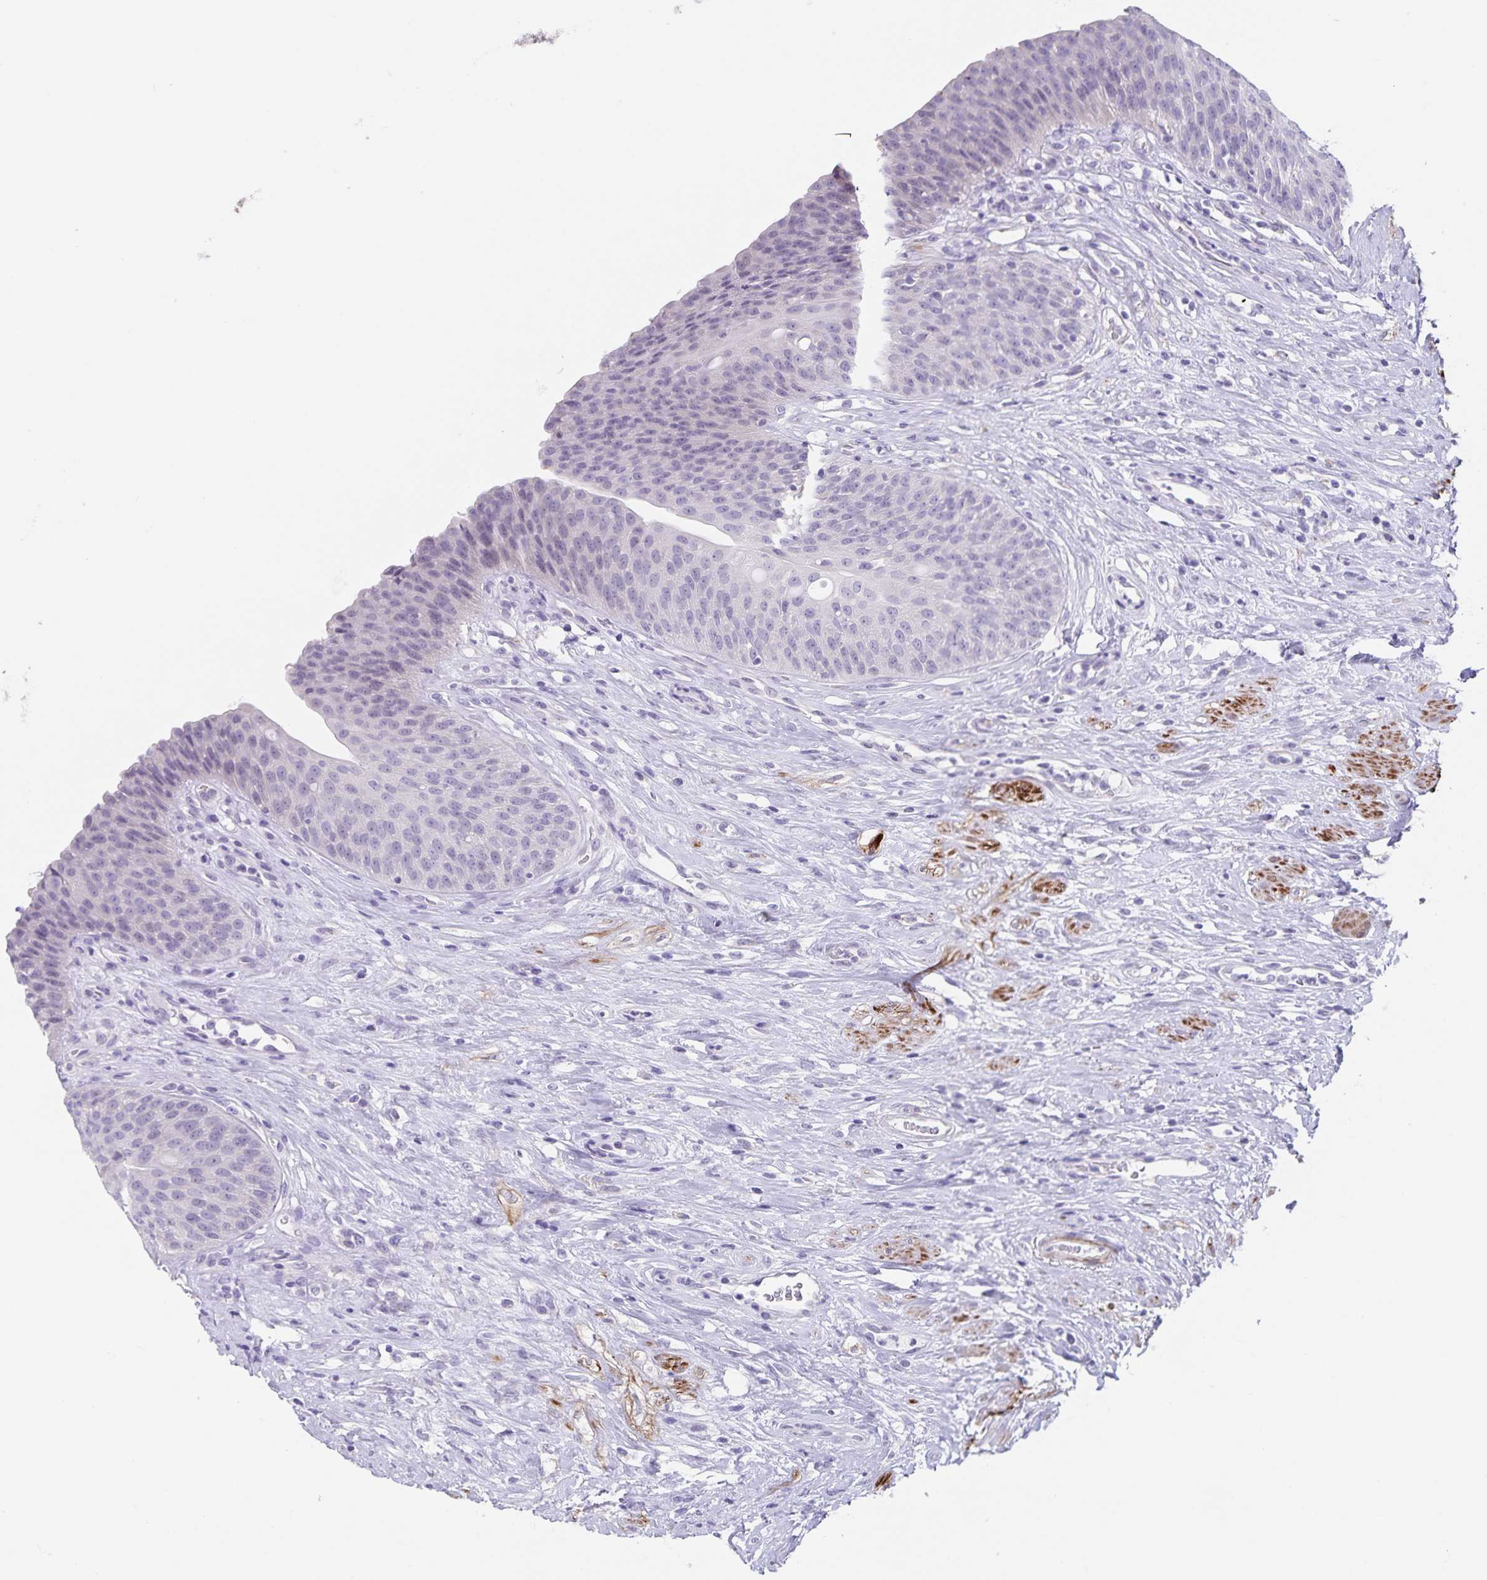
{"staining": {"intensity": "negative", "quantity": "none", "location": "none"}, "tissue": "urinary bladder", "cell_type": "Urothelial cells", "image_type": "normal", "snomed": [{"axis": "morphology", "description": "Normal tissue, NOS"}, {"axis": "topography", "description": "Urinary bladder"}], "caption": "DAB immunohistochemical staining of unremarkable urinary bladder reveals no significant staining in urothelial cells.", "gene": "SYNM", "patient": {"sex": "female", "age": 56}}